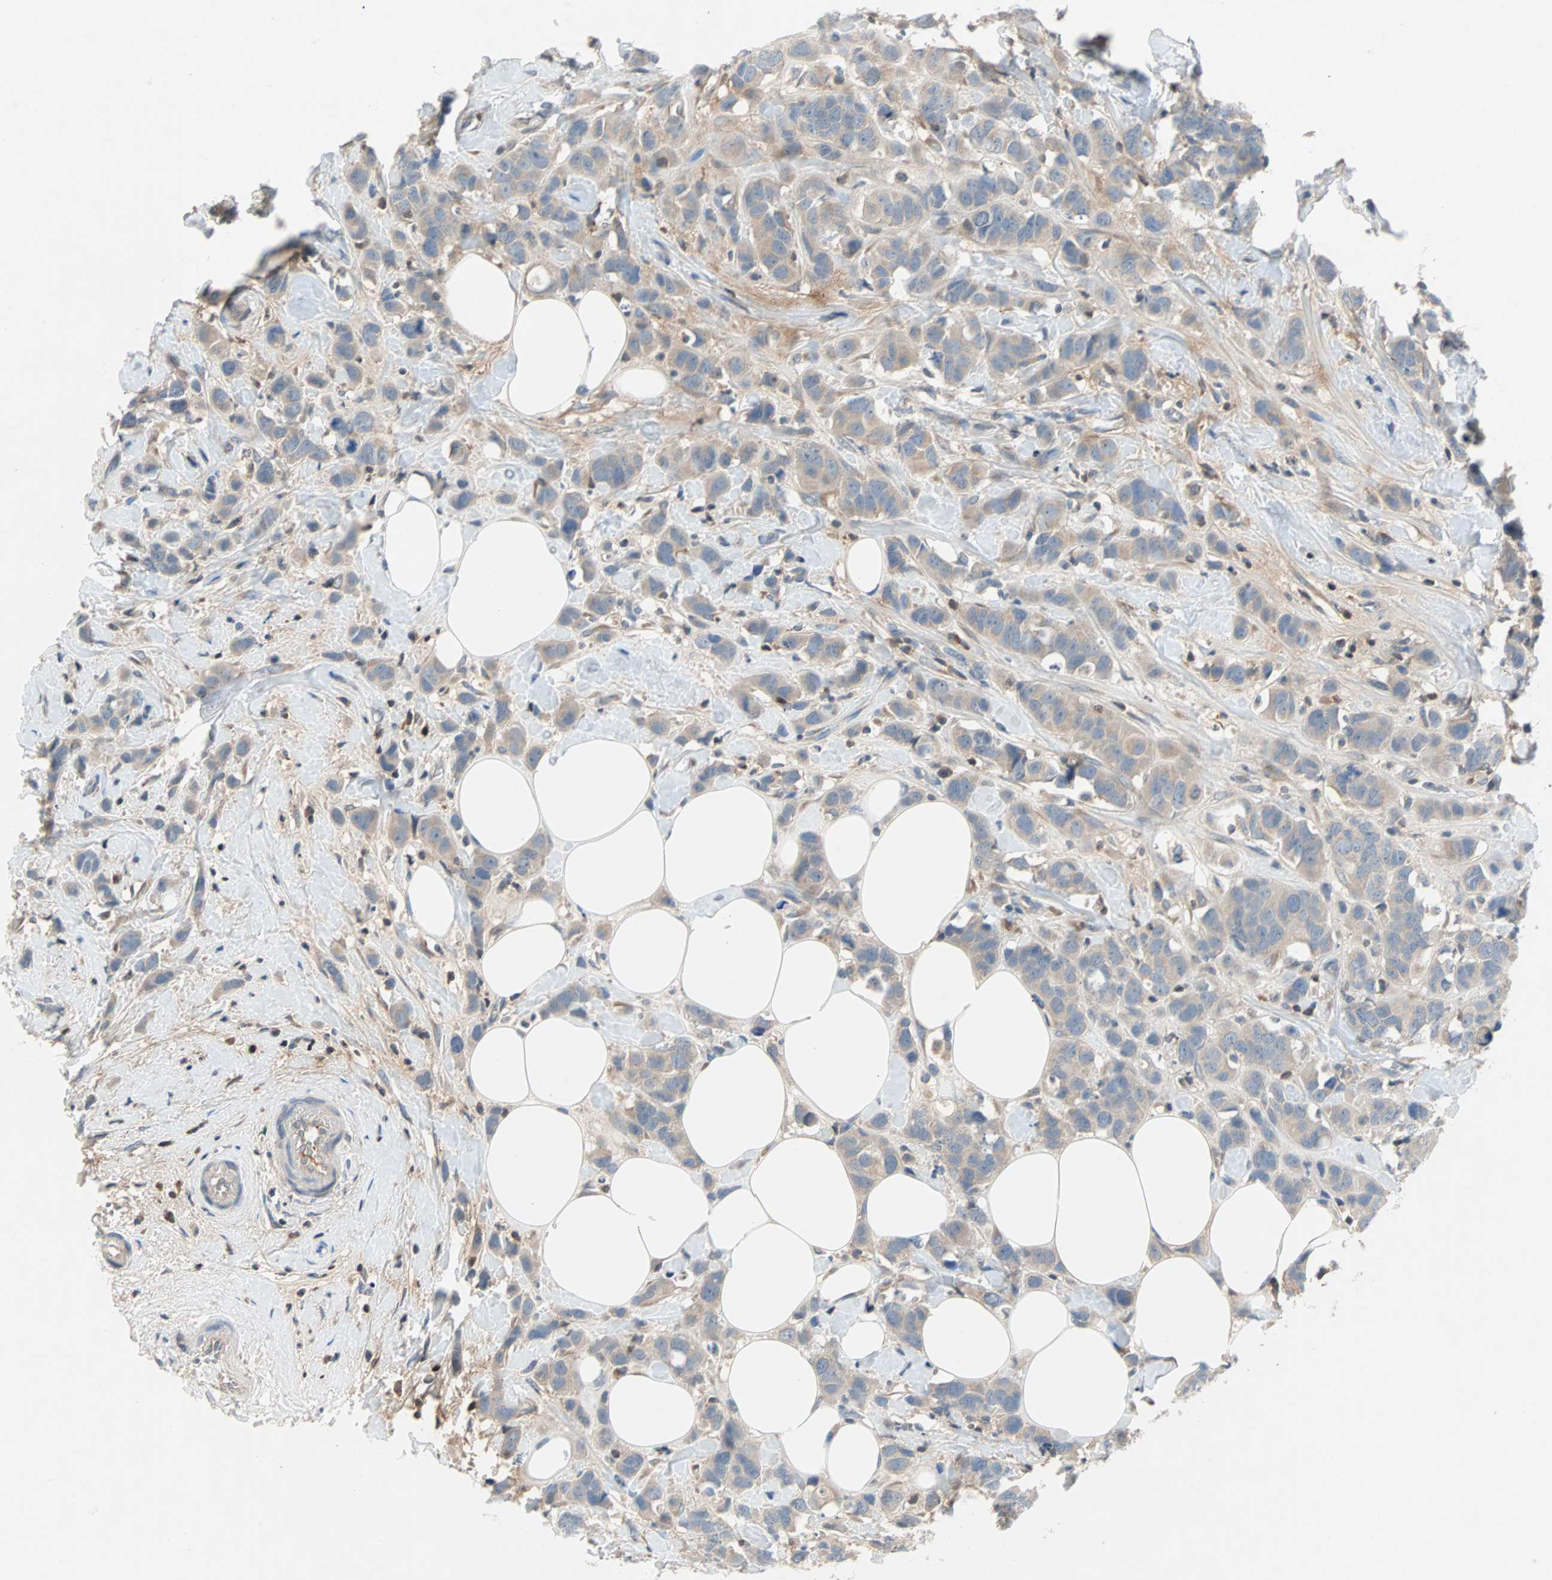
{"staining": {"intensity": "weak", "quantity": ">75%", "location": "cytoplasmic/membranous"}, "tissue": "breast cancer", "cell_type": "Tumor cells", "image_type": "cancer", "snomed": [{"axis": "morphology", "description": "Normal tissue, NOS"}, {"axis": "morphology", "description": "Duct carcinoma"}, {"axis": "topography", "description": "Breast"}], "caption": "Infiltrating ductal carcinoma (breast) stained with a protein marker exhibits weak staining in tumor cells.", "gene": "MAP4K1", "patient": {"sex": "female", "age": 50}}